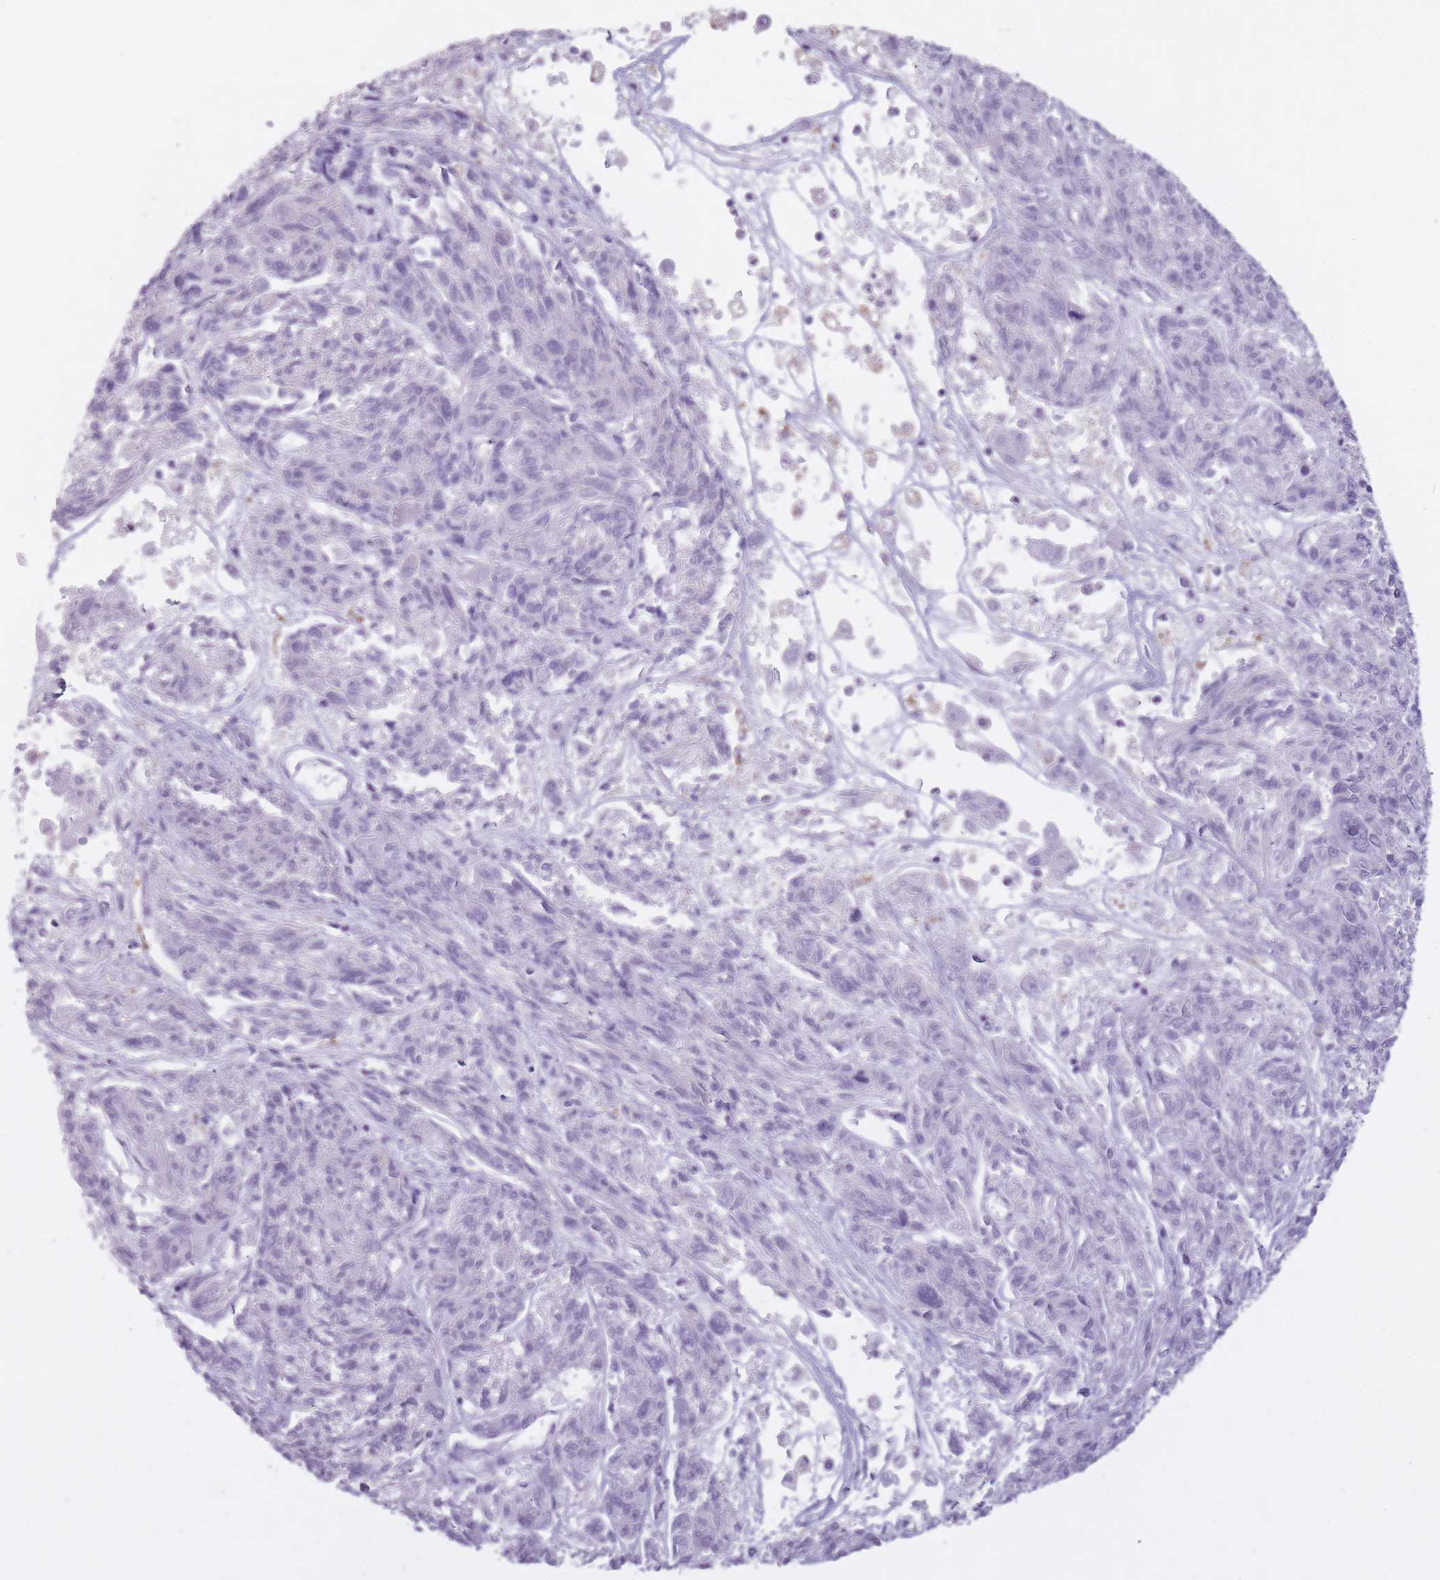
{"staining": {"intensity": "negative", "quantity": "none", "location": "none"}, "tissue": "melanoma", "cell_type": "Tumor cells", "image_type": "cancer", "snomed": [{"axis": "morphology", "description": "Malignant melanoma, NOS"}, {"axis": "topography", "description": "Skin"}], "caption": "The photomicrograph shows no staining of tumor cells in melanoma.", "gene": "RFX4", "patient": {"sex": "male", "age": 53}}